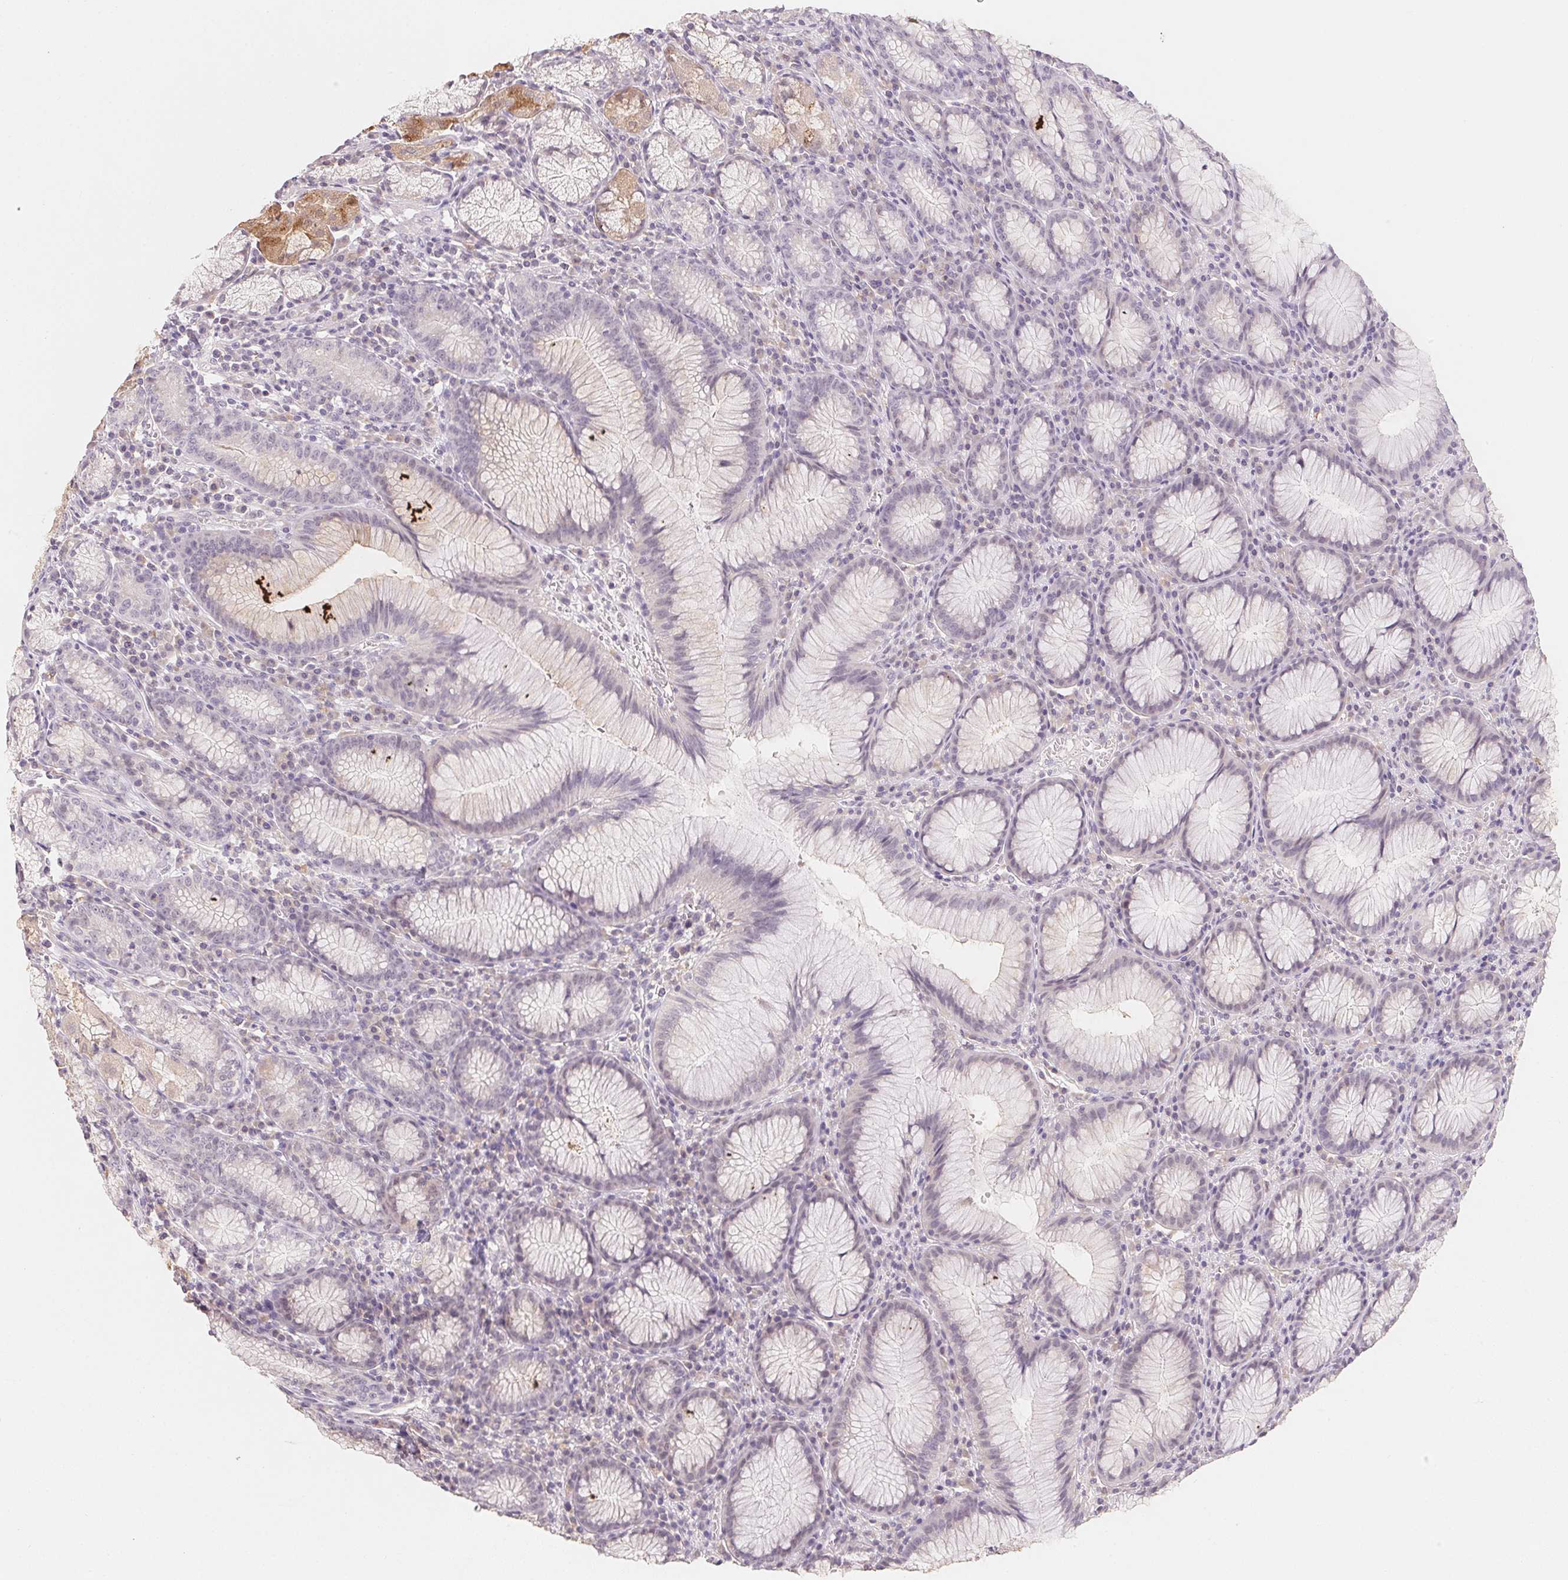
{"staining": {"intensity": "weak", "quantity": "25%-75%", "location": "cytoplasmic/membranous,nuclear"}, "tissue": "stomach", "cell_type": "Glandular cells", "image_type": "normal", "snomed": [{"axis": "morphology", "description": "Normal tissue, NOS"}, {"axis": "topography", "description": "Stomach"}], "caption": "Immunohistochemical staining of normal stomach displays weak cytoplasmic/membranous,nuclear protein staining in approximately 25%-75% of glandular cells.", "gene": "SLC6A18", "patient": {"sex": "male", "age": 55}}